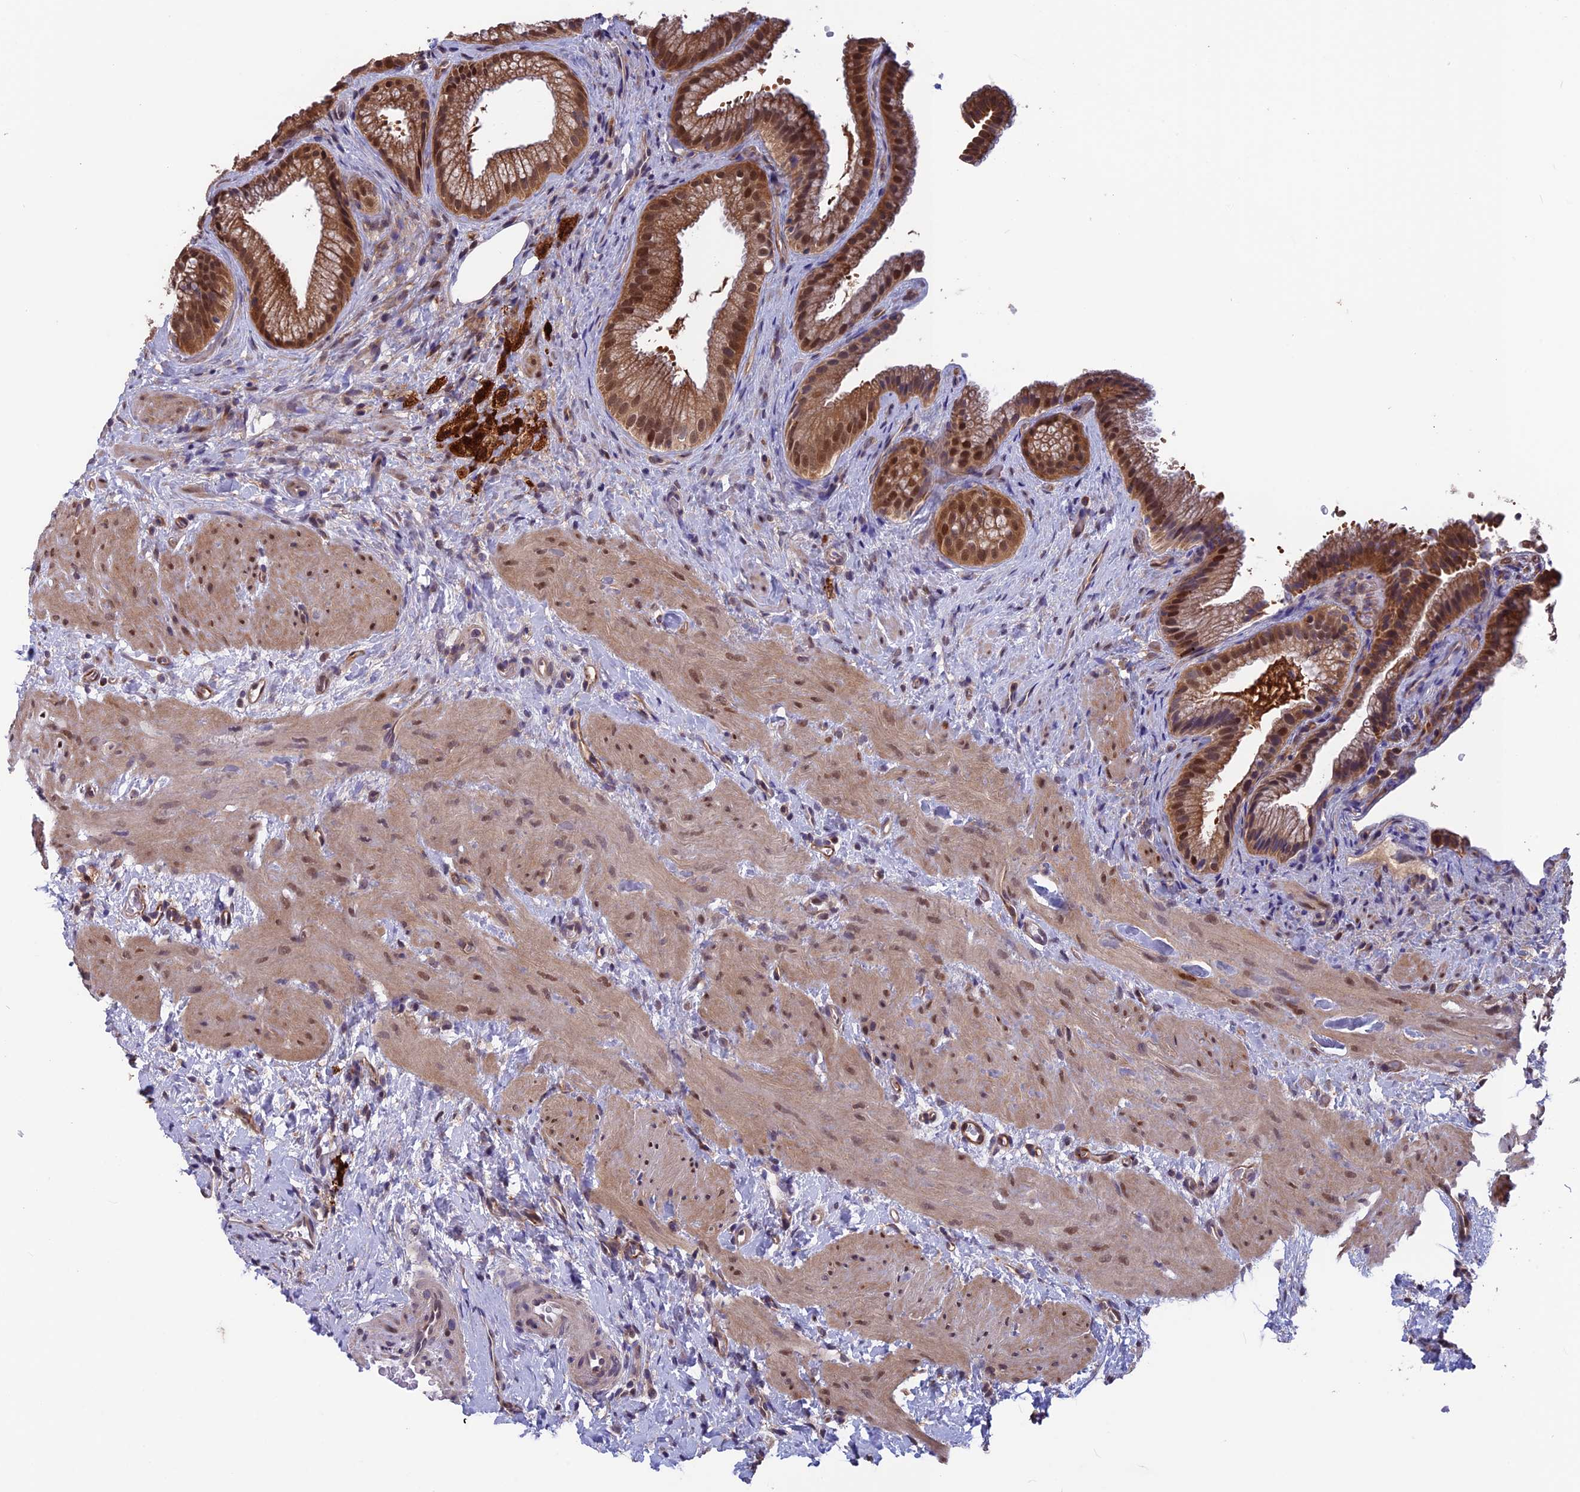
{"staining": {"intensity": "moderate", "quantity": ">75%", "location": "cytoplasmic/membranous,nuclear"}, "tissue": "gallbladder", "cell_type": "Glandular cells", "image_type": "normal", "snomed": [{"axis": "morphology", "description": "Normal tissue, NOS"}, {"axis": "topography", "description": "Gallbladder"}], "caption": "IHC micrograph of unremarkable human gallbladder stained for a protein (brown), which demonstrates medium levels of moderate cytoplasmic/membranous,nuclear positivity in about >75% of glandular cells.", "gene": "MAST2", "patient": {"sex": "female", "age": 64}}